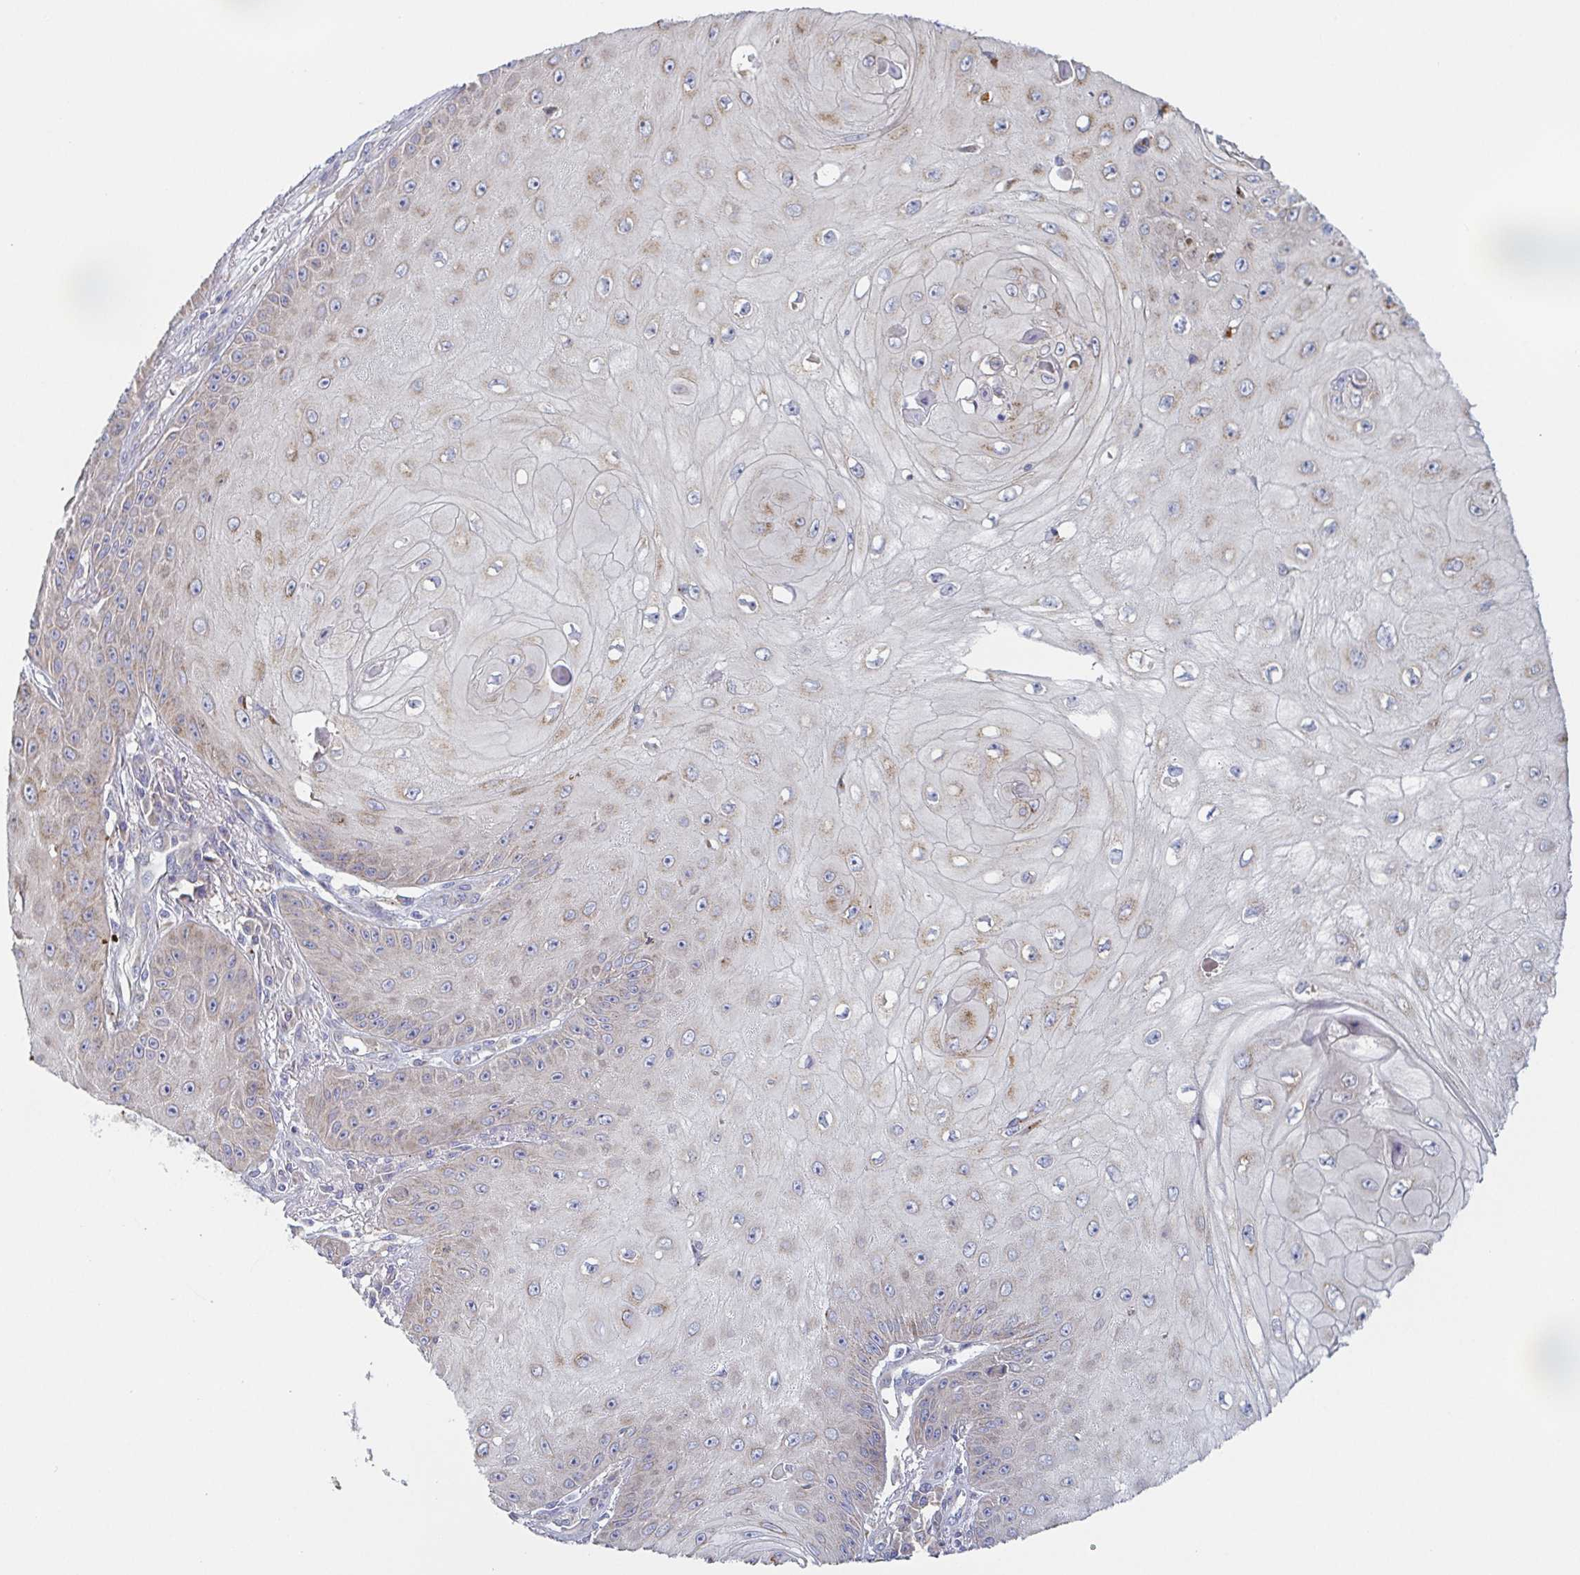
{"staining": {"intensity": "weak", "quantity": "<25%", "location": "cytoplasmic/membranous"}, "tissue": "skin cancer", "cell_type": "Tumor cells", "image_type": "cancer", "snomed": [{"axis": "morphology", "description": "Squamous cell carcinoma, NOS"}, {"axis": "topography", "description": "Skin"}], "caption": "Skin cancer (squamous cell carcinoma) was stained to show a protein in brown. There is no significant expression in tumor cells. The staining was performed using DAB (3,3'-diaminobenzidine) to visualize the protein expression in brown, while the nuclei were stained in blue with hematoxylin (Magnification: 20x).", "gene": "TUFT1", "patient": {"sex": "male", "age": 70}}